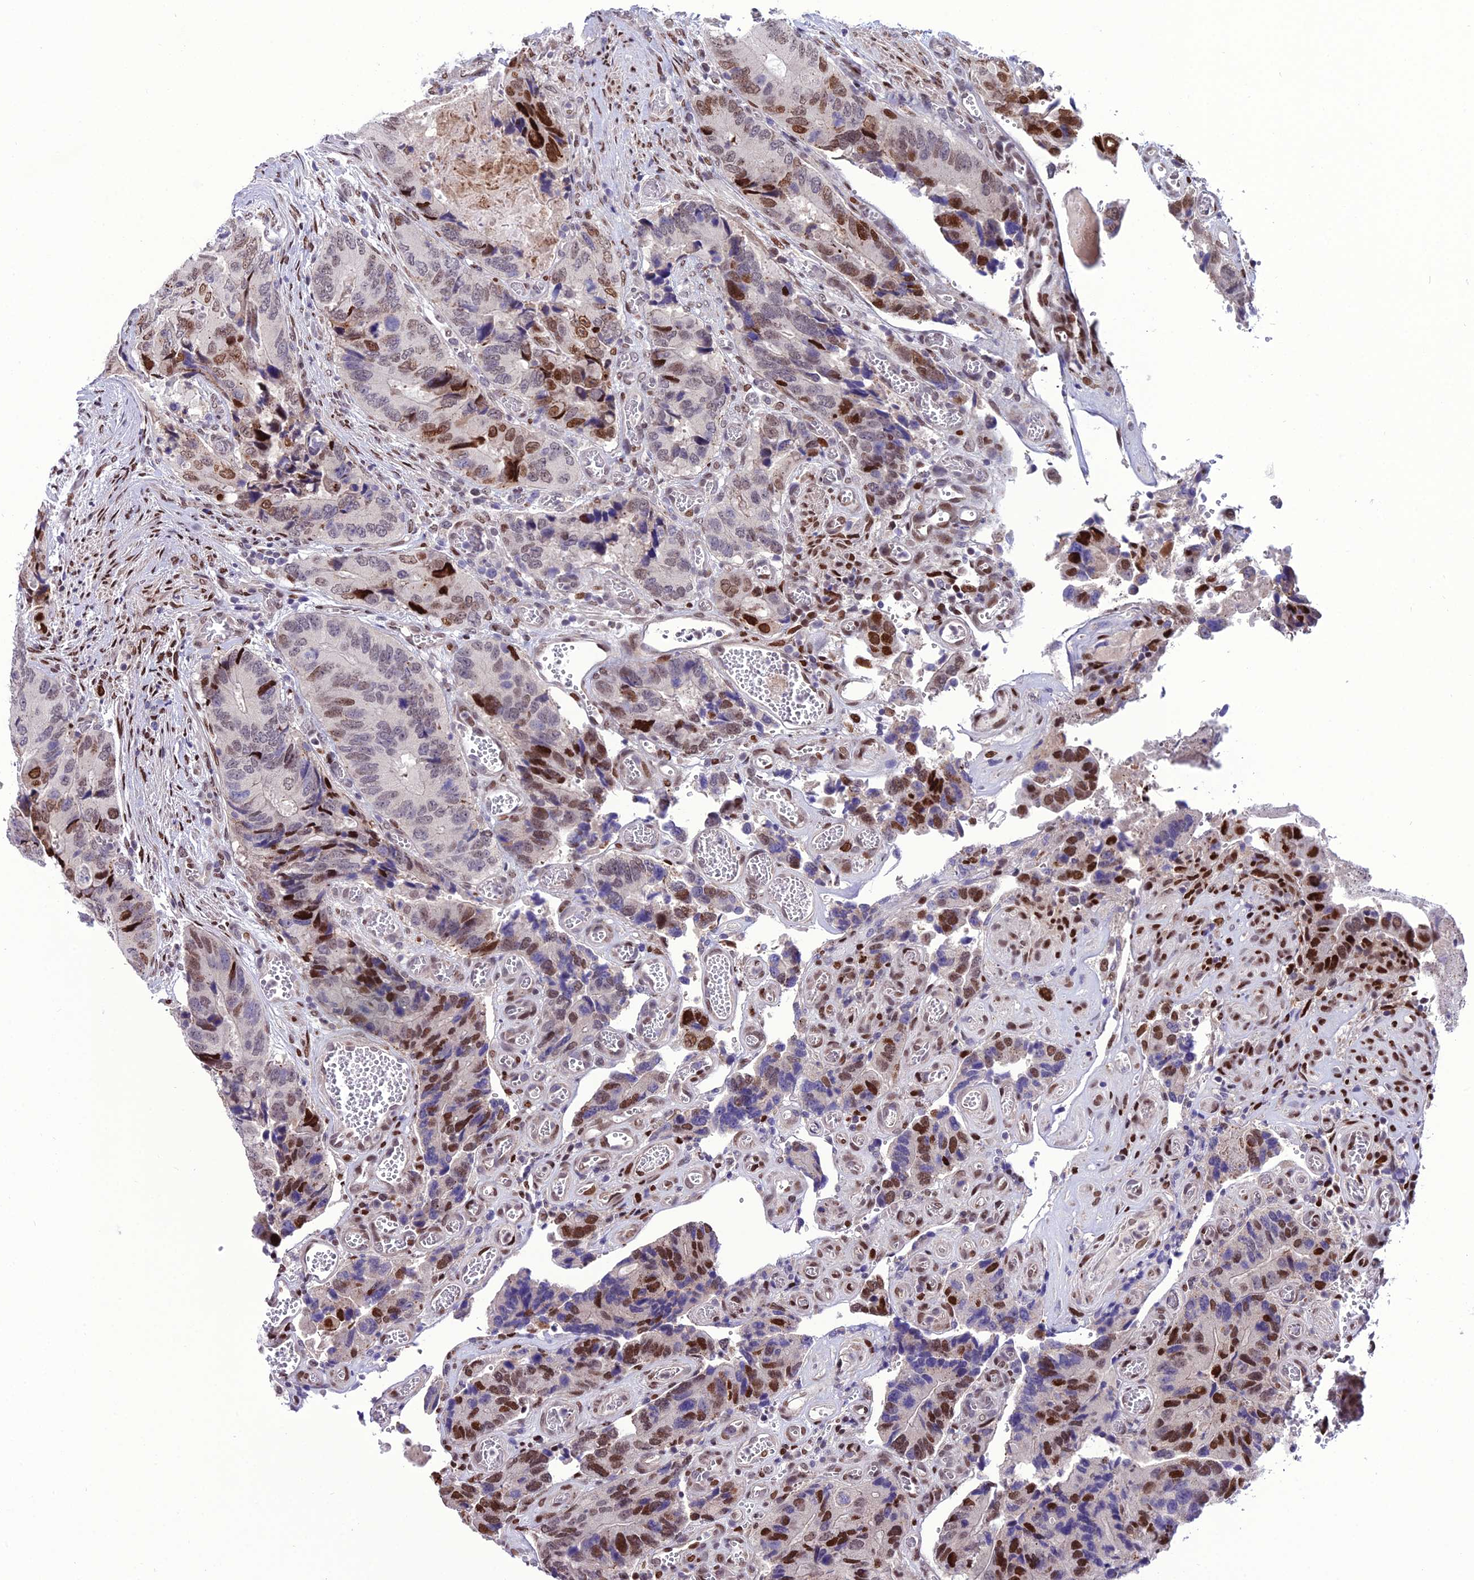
{"staining": {"intensity": "strong", "quantity": "25%-75%", "location": "nuclear"}, "tissue": "colorectal cancer", "cell_type": "Tumor cells", "image_type": "cancer", "snomed": [{"axis": "morphology", "description": "Adenocarcinoma, NOS"}, {"axis": "topography", "description": "Colon"}], "caption": "Human colorectal adenocarcinoma stained for a protein (brown) displays strong nuclear positive expression in about 25%-75% of tumor cells.", "gene": "ZNF707", "patient": {"sex": "male", "age": 84}}